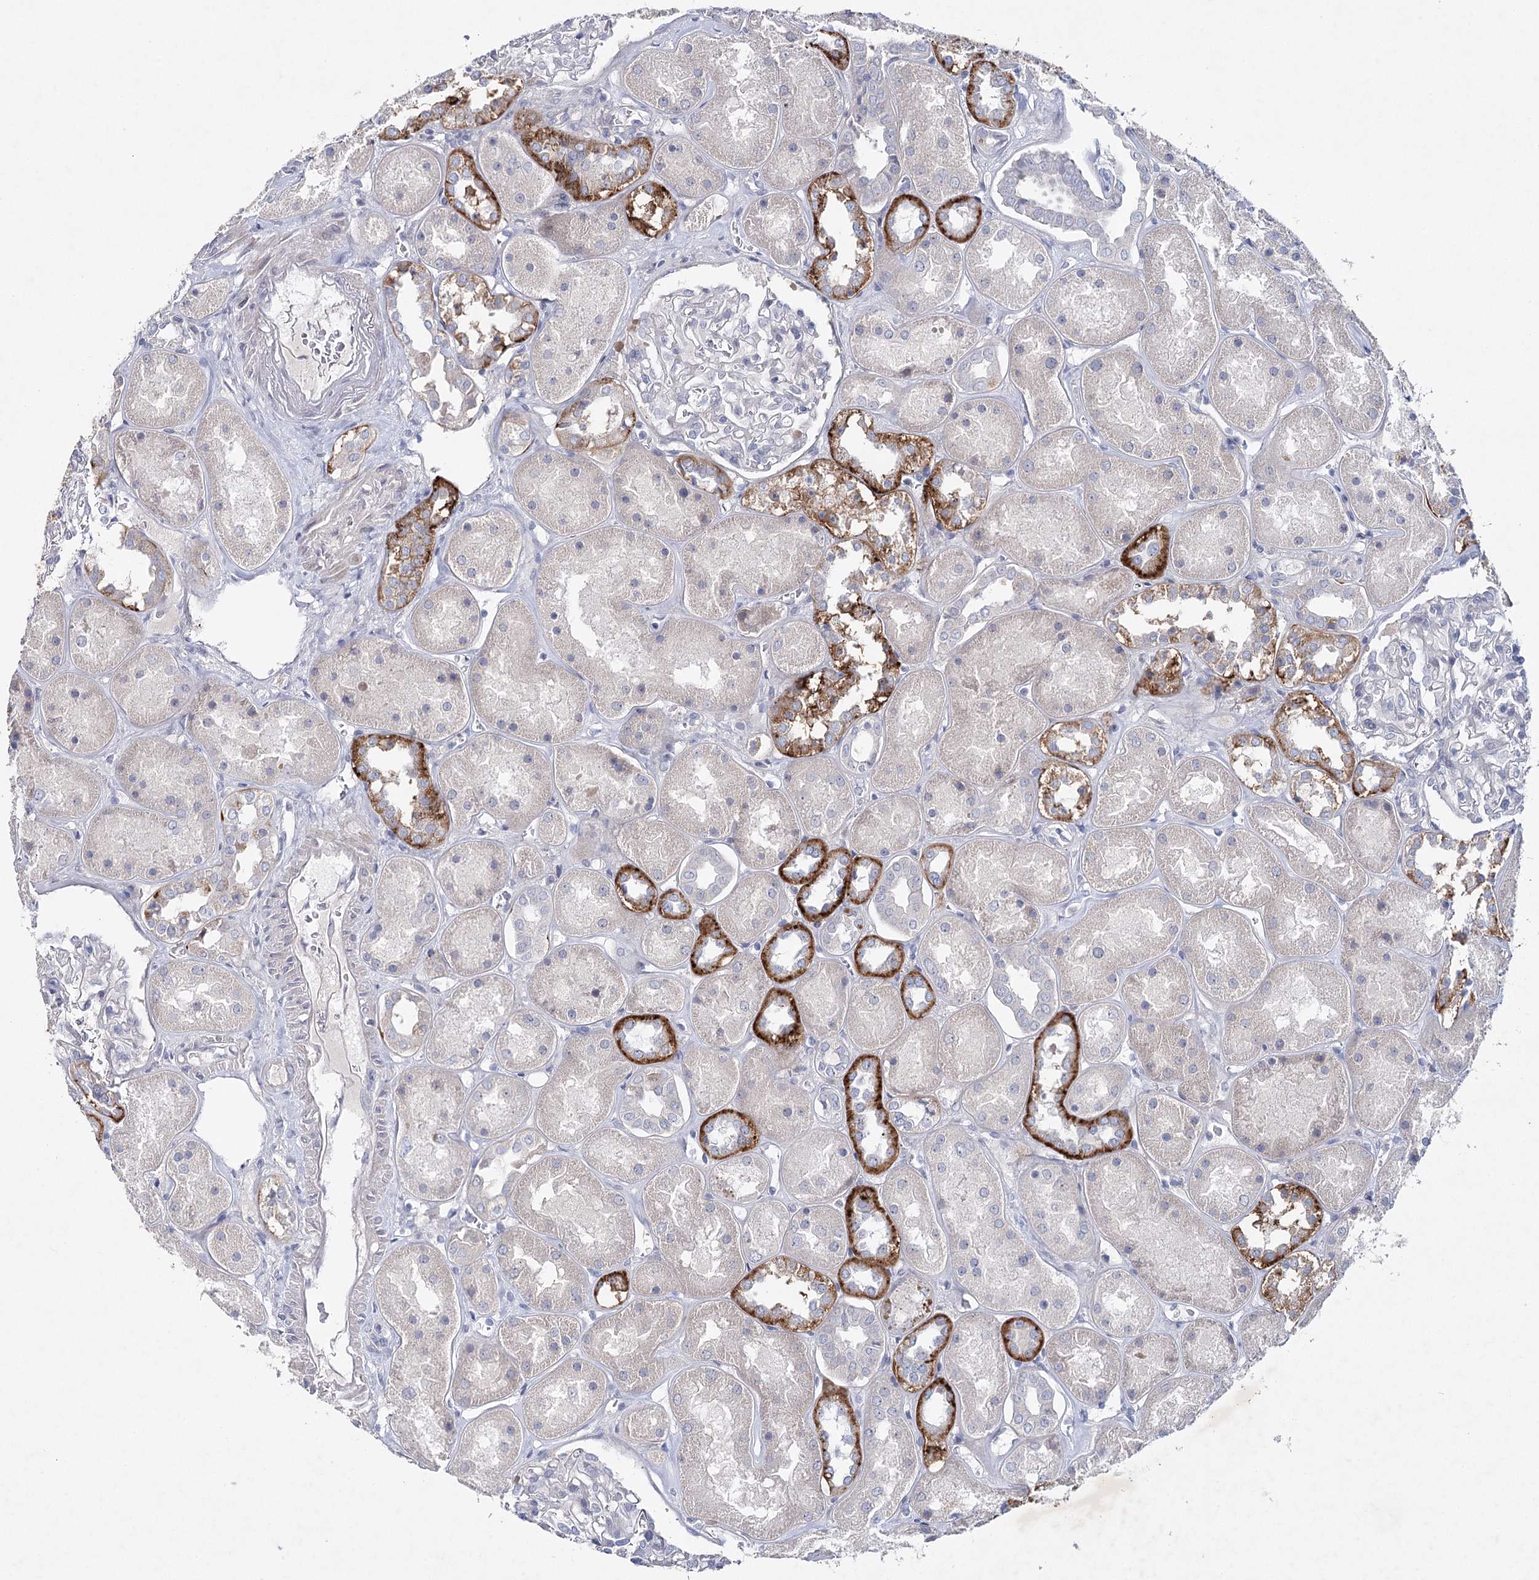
{"staining": {"intensity": "negative", "quantity": "none", "location": "none"}, "tissue": "kidney", "cell_type": "Cells in glomeruli", "image_type": "normal", "snomed": [{"axis": "morphology", "description": "Normal tissue, NOS"}, {"axis": "topography", "description": "Kidney"}], "caption": "There is no significant positivity in cells in glomeruli of kidney.", "gene": "MAP3K13", "patient": {"sex": "male", "age": 70}}